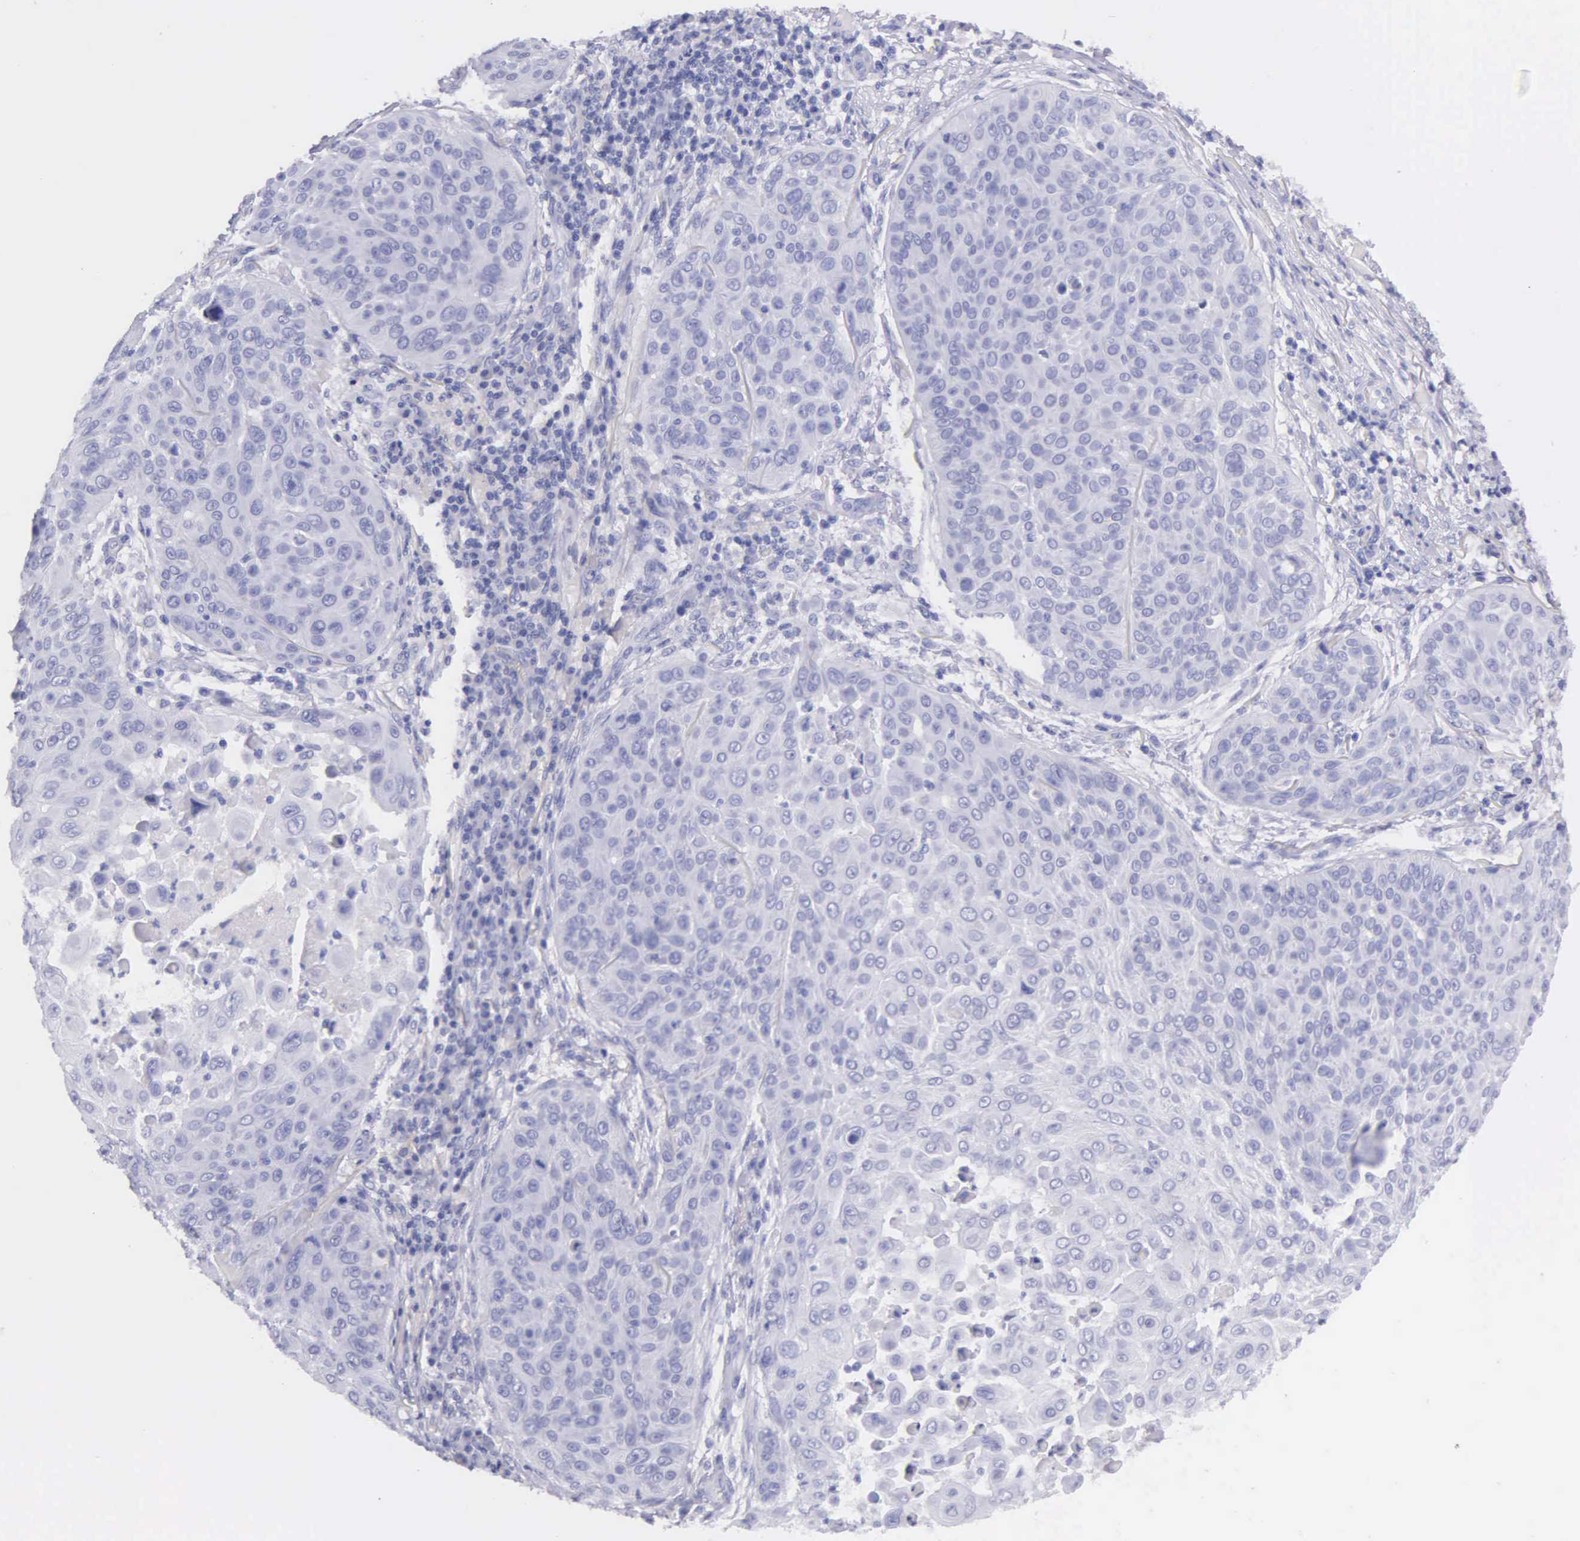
{"staining": {"intensity": "negative", "quantity": "none", "location": "none"}, "tissue": "skin cancer", "cell_type": "Tumor cells", "image_type": "cancer", "snomed": [{"axis": "morphology", "description": "Squamous cell carcinoma, NOS"}, {"axis": "topography", "description": "Skin"}], "caption": "Immunohistochemistry (IHC) photomicrograph of neoplastic tissue: skin cancer (squamous cell carcinoma) stained with DAB demonstrates no significant protein expression in tumor cells. (IHC, brightfield microscopy, high magnification).", "gene": "GSTT2", "patient": {"sex": "male", "age": 82}}